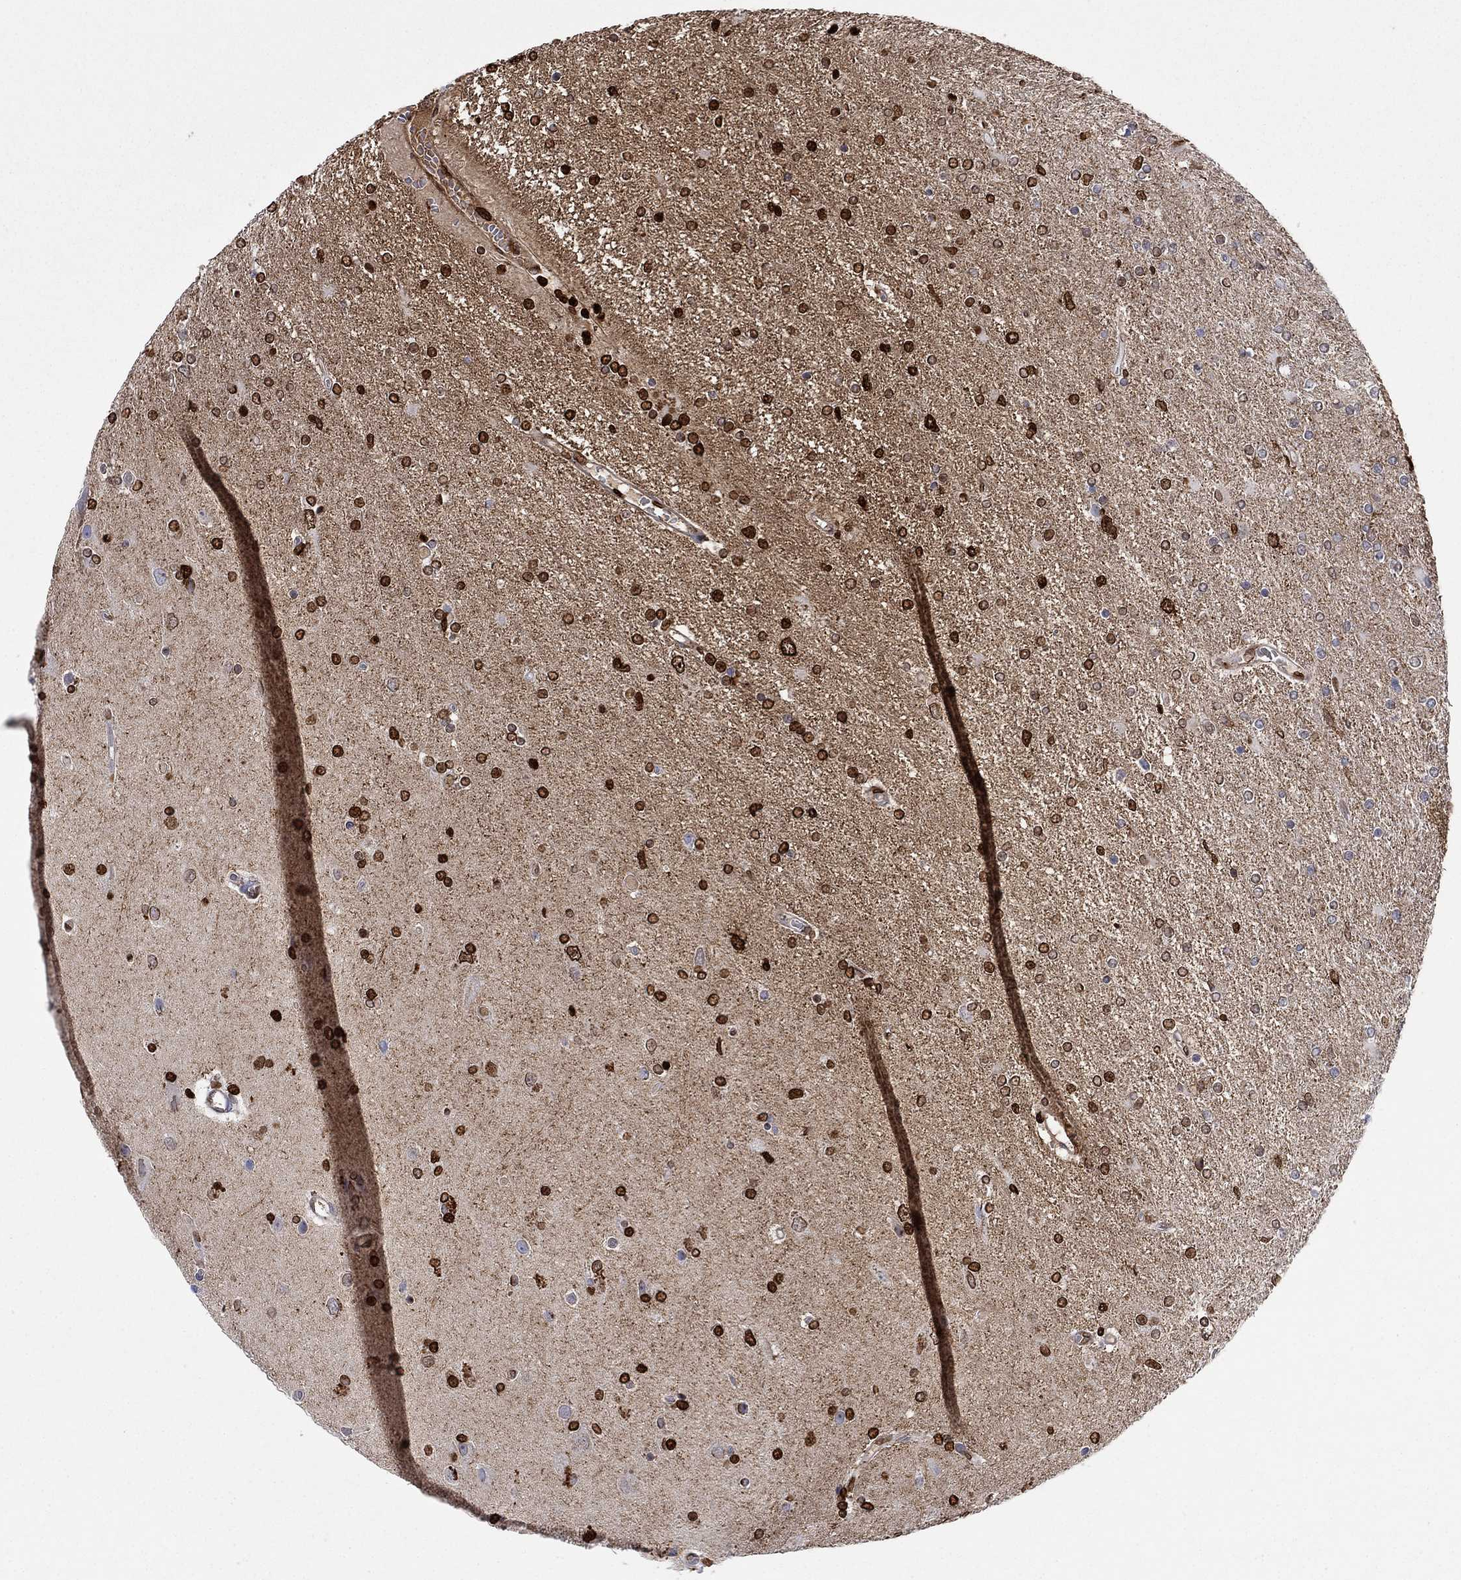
{"staining": {"intensity": "strong", "quantity": "25%-75%", "location": "nuclear"}, "tissue": "glioma", "cell_type": "Tumor cells", "image_type": "cancer", "snomed": [{"axis": "morphology", "description": "Glioma, malignant, High grade"}, {"axis": "topography", "description": "Cerebral cortex"}], "caption": "A high-resolution image shows IHC staining of glioma, which shows strong nuclear staining in about 25%-75% of tumor cells.", "gene": "PTPRZ1", "patient": {"sex": "male", "age": 70}}